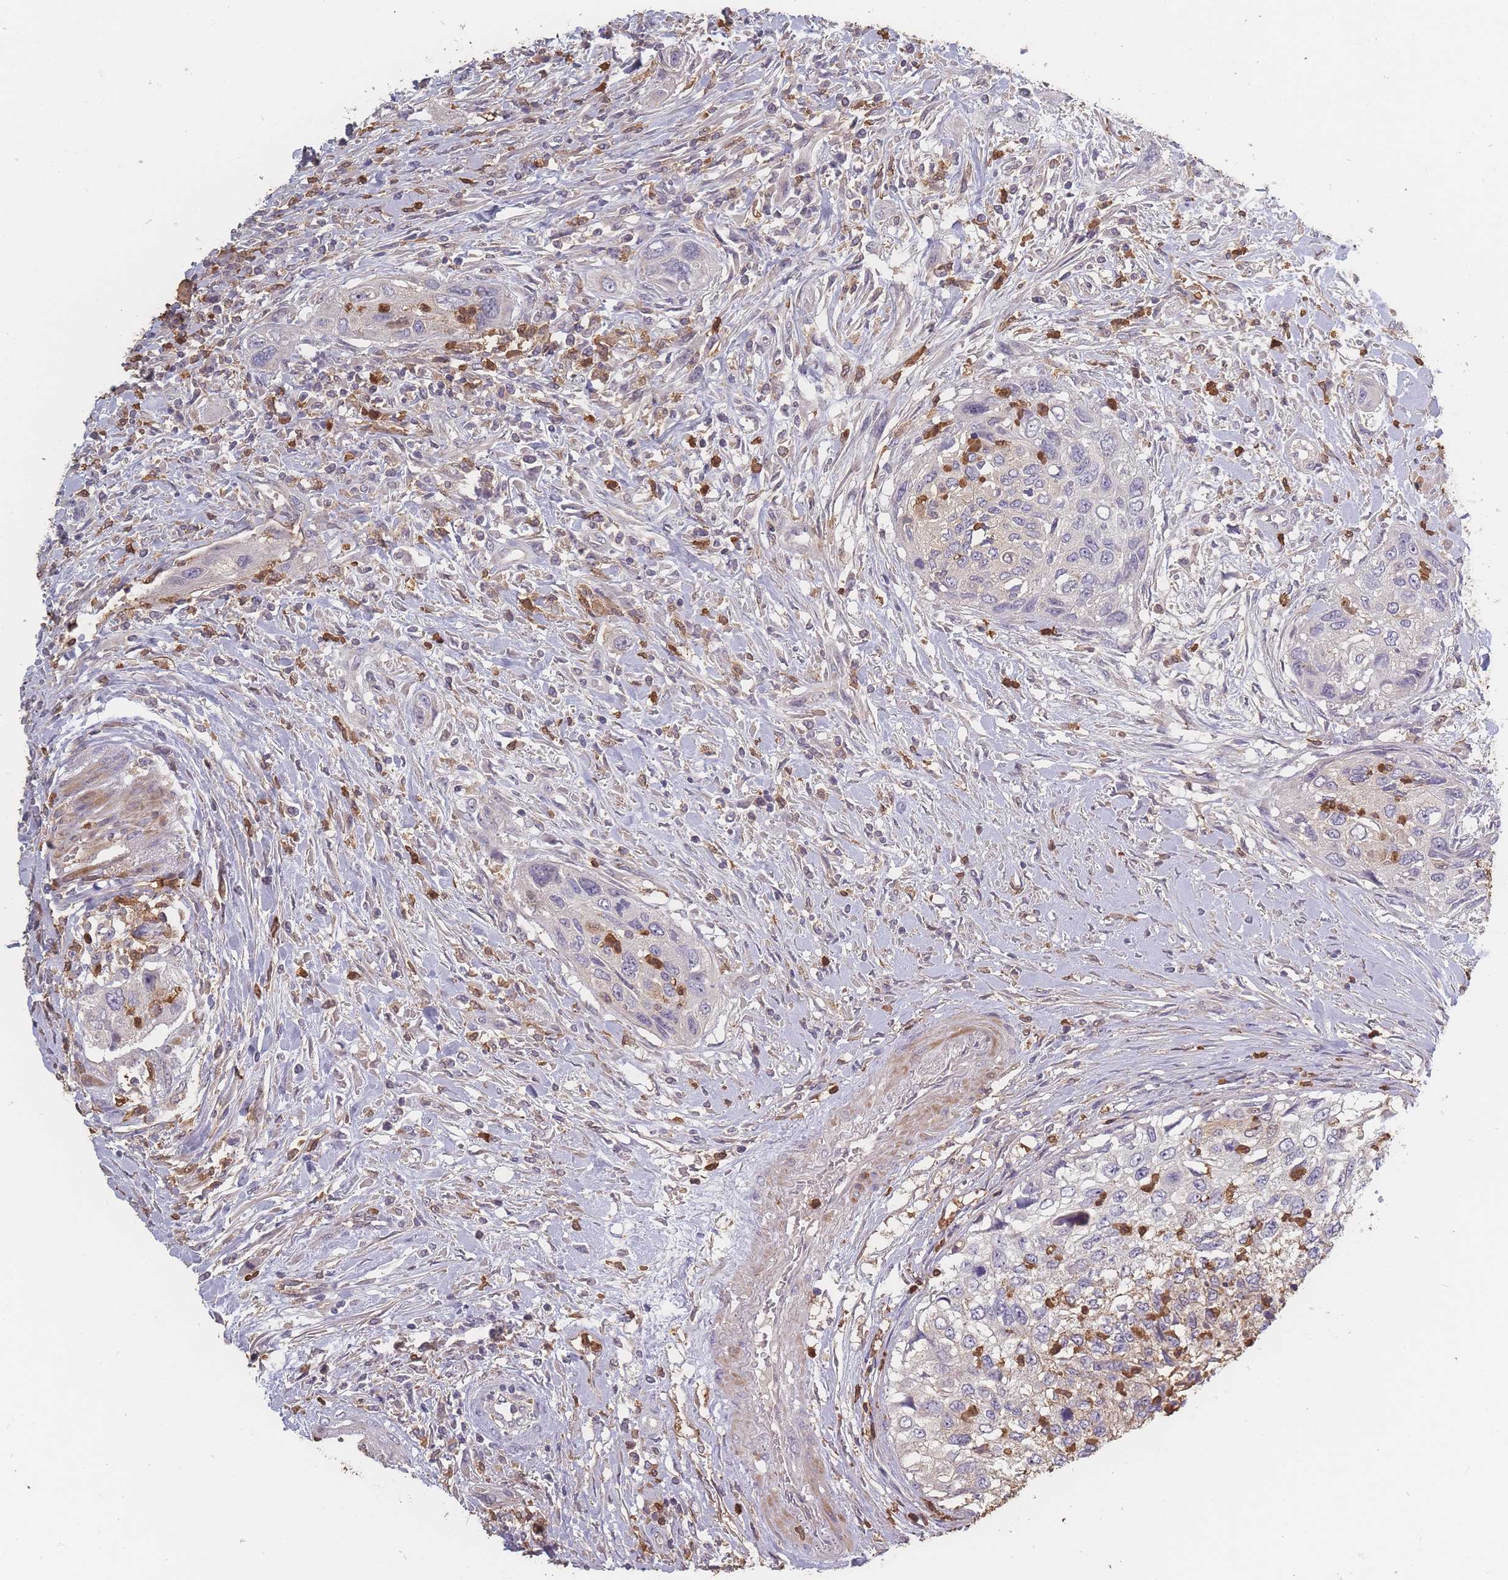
{"staining": {"intensity": "negative", "quantity": "none", "location": "none"}, "tissue": "urothelial cancer", "cell_type": "Tumor cells", "image_type": "cancer", "snomed": [{"axis": "morphology", "description": "Urothelial carcinoma, High grade"}, {"axis": "topography", "description": "Urinary bladder"}], "caption": "The photomicrograph displays no significant staining in tumor cells of urothelial carcinoma (high-grade).", "gene": "BST1", "patient": {"sex": "female", "age": 60}}